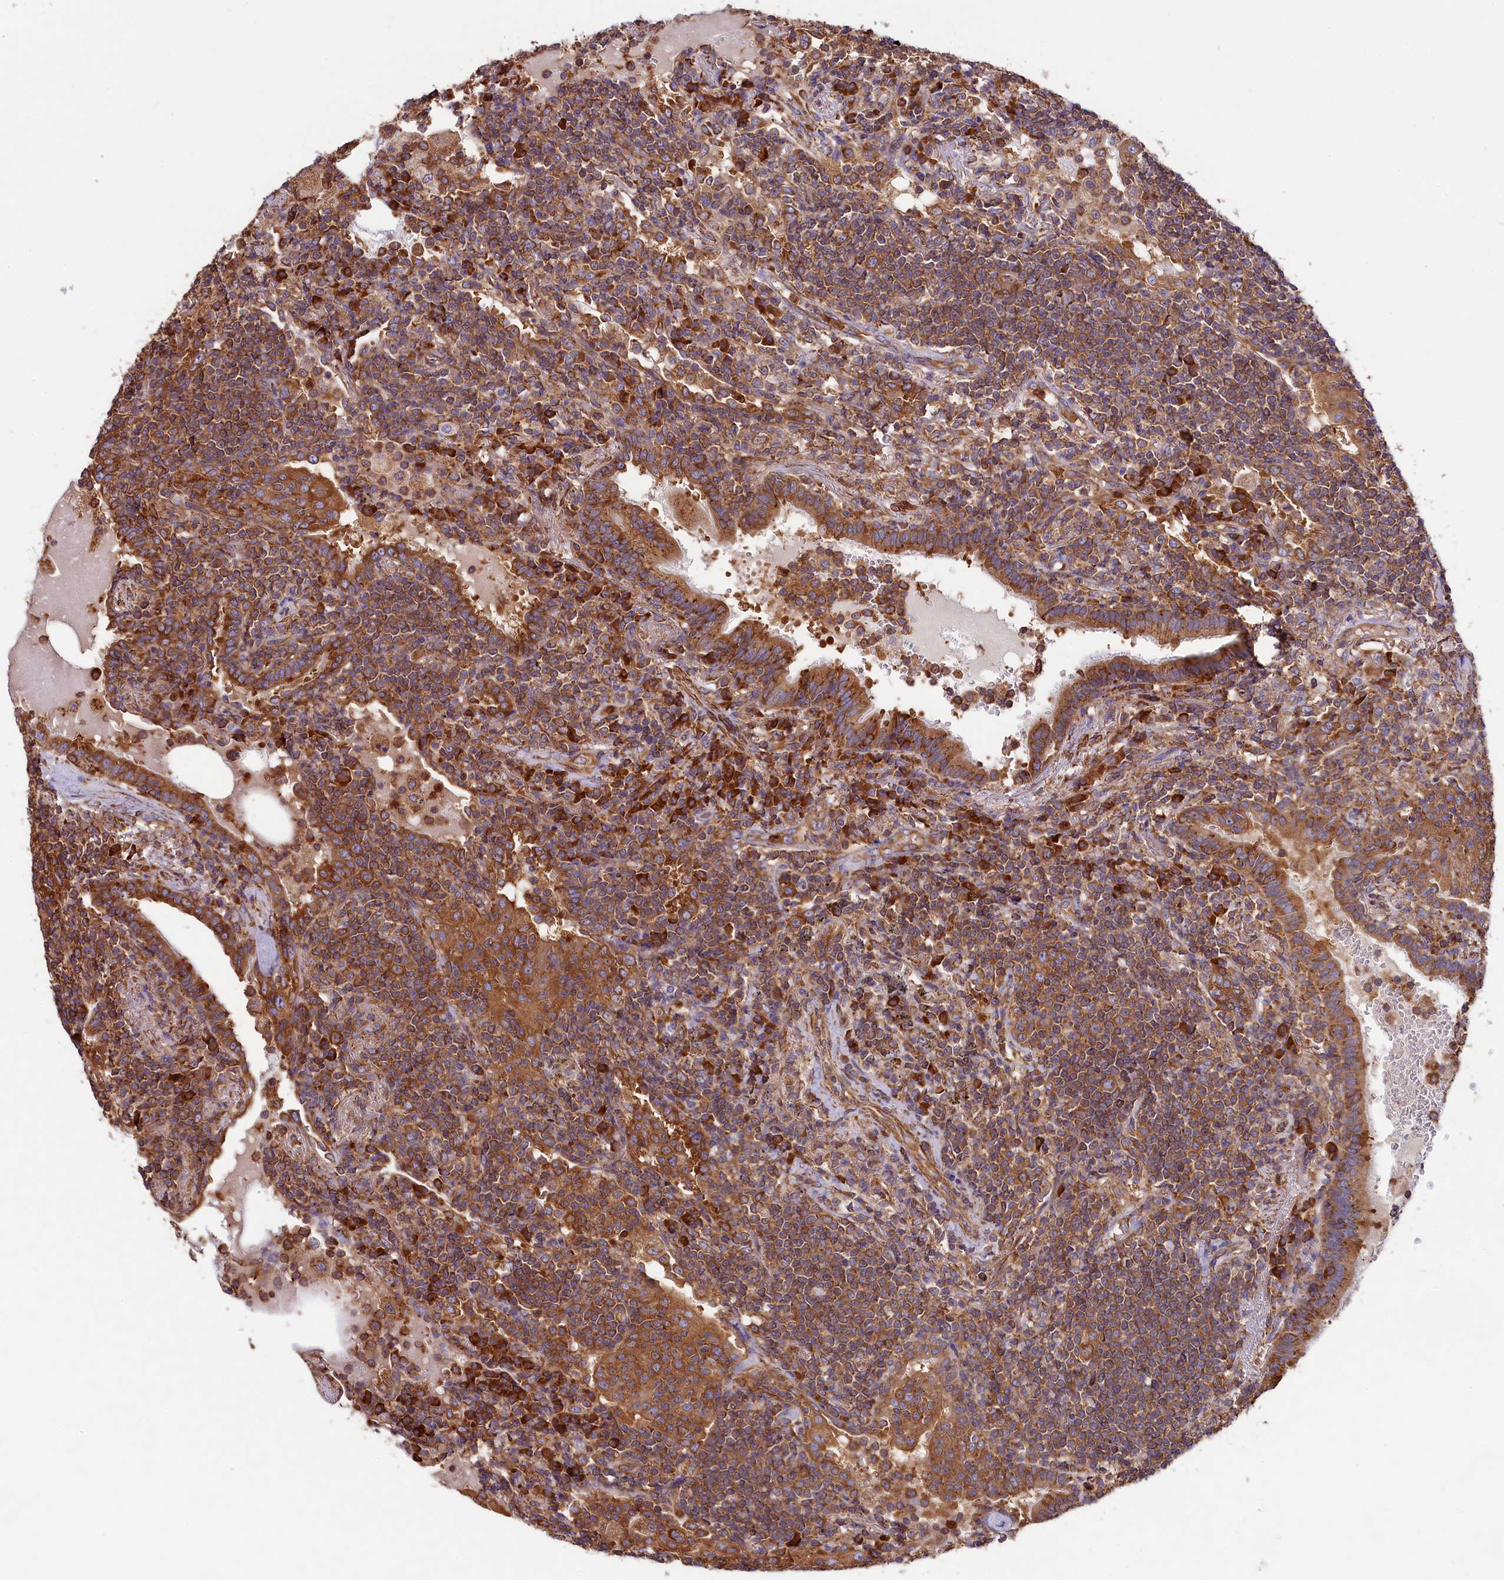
{"staining": {"intensity": "moderate", "quantity": ">75%", "location": "cytoplasmic/membranous"}, "tissue": "lymphoma", "cell_type": "Tumor cells", "image_type": "cancer", "snomed": [{"axis": "morphology", "description": "Malignant lymphoma, non-Hodgkin's type, Low grade"}, {"axis": "topography", "description": "Lung"}], "caption": "Protein positivity by immunohistochemistry exhibits moderate cytoplasmic/membranous positivity in approximately >75% of tumor cells in lymphoma.", "gene": "GYS1", "patient": {"sex": "female", "age": 71}}